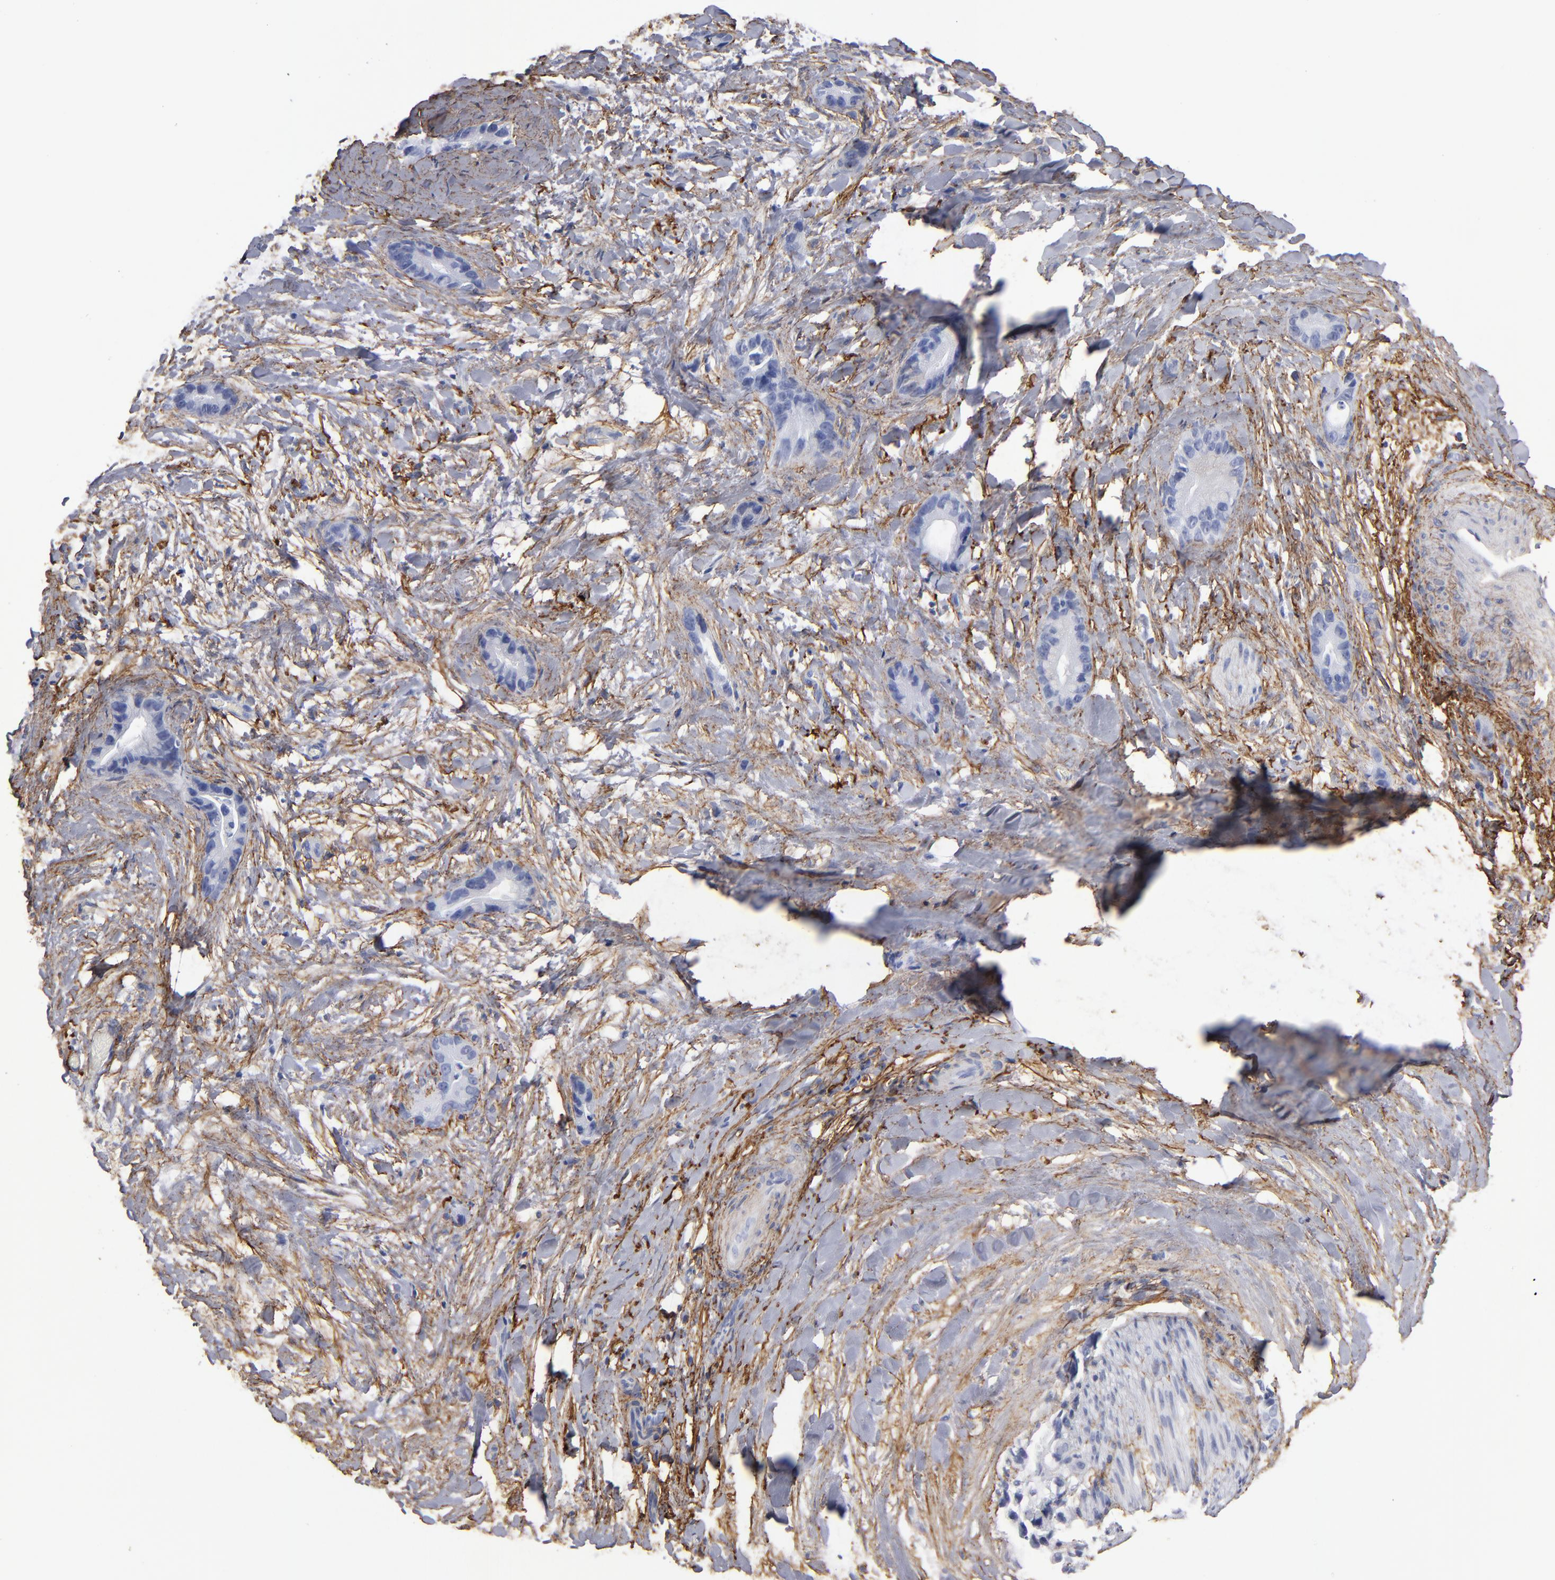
{"staining": {"intensity": "negative", "quantity": "none", "location": "none"}, "tissue": "liver cancer", "cell_type": "Tumor cells", "image_type": "cancer", "snomed": [{"axis": "morphology", "description": "Cholangiocarcinoma"}, {"axis": "topography", "description": "Liver"}], "caption": "Tumor cells show no significant protein expression in cholangiocarcinoma (liver).", "gene": "EMILIN1", "patient": {"sex": "female", "age": 55}}